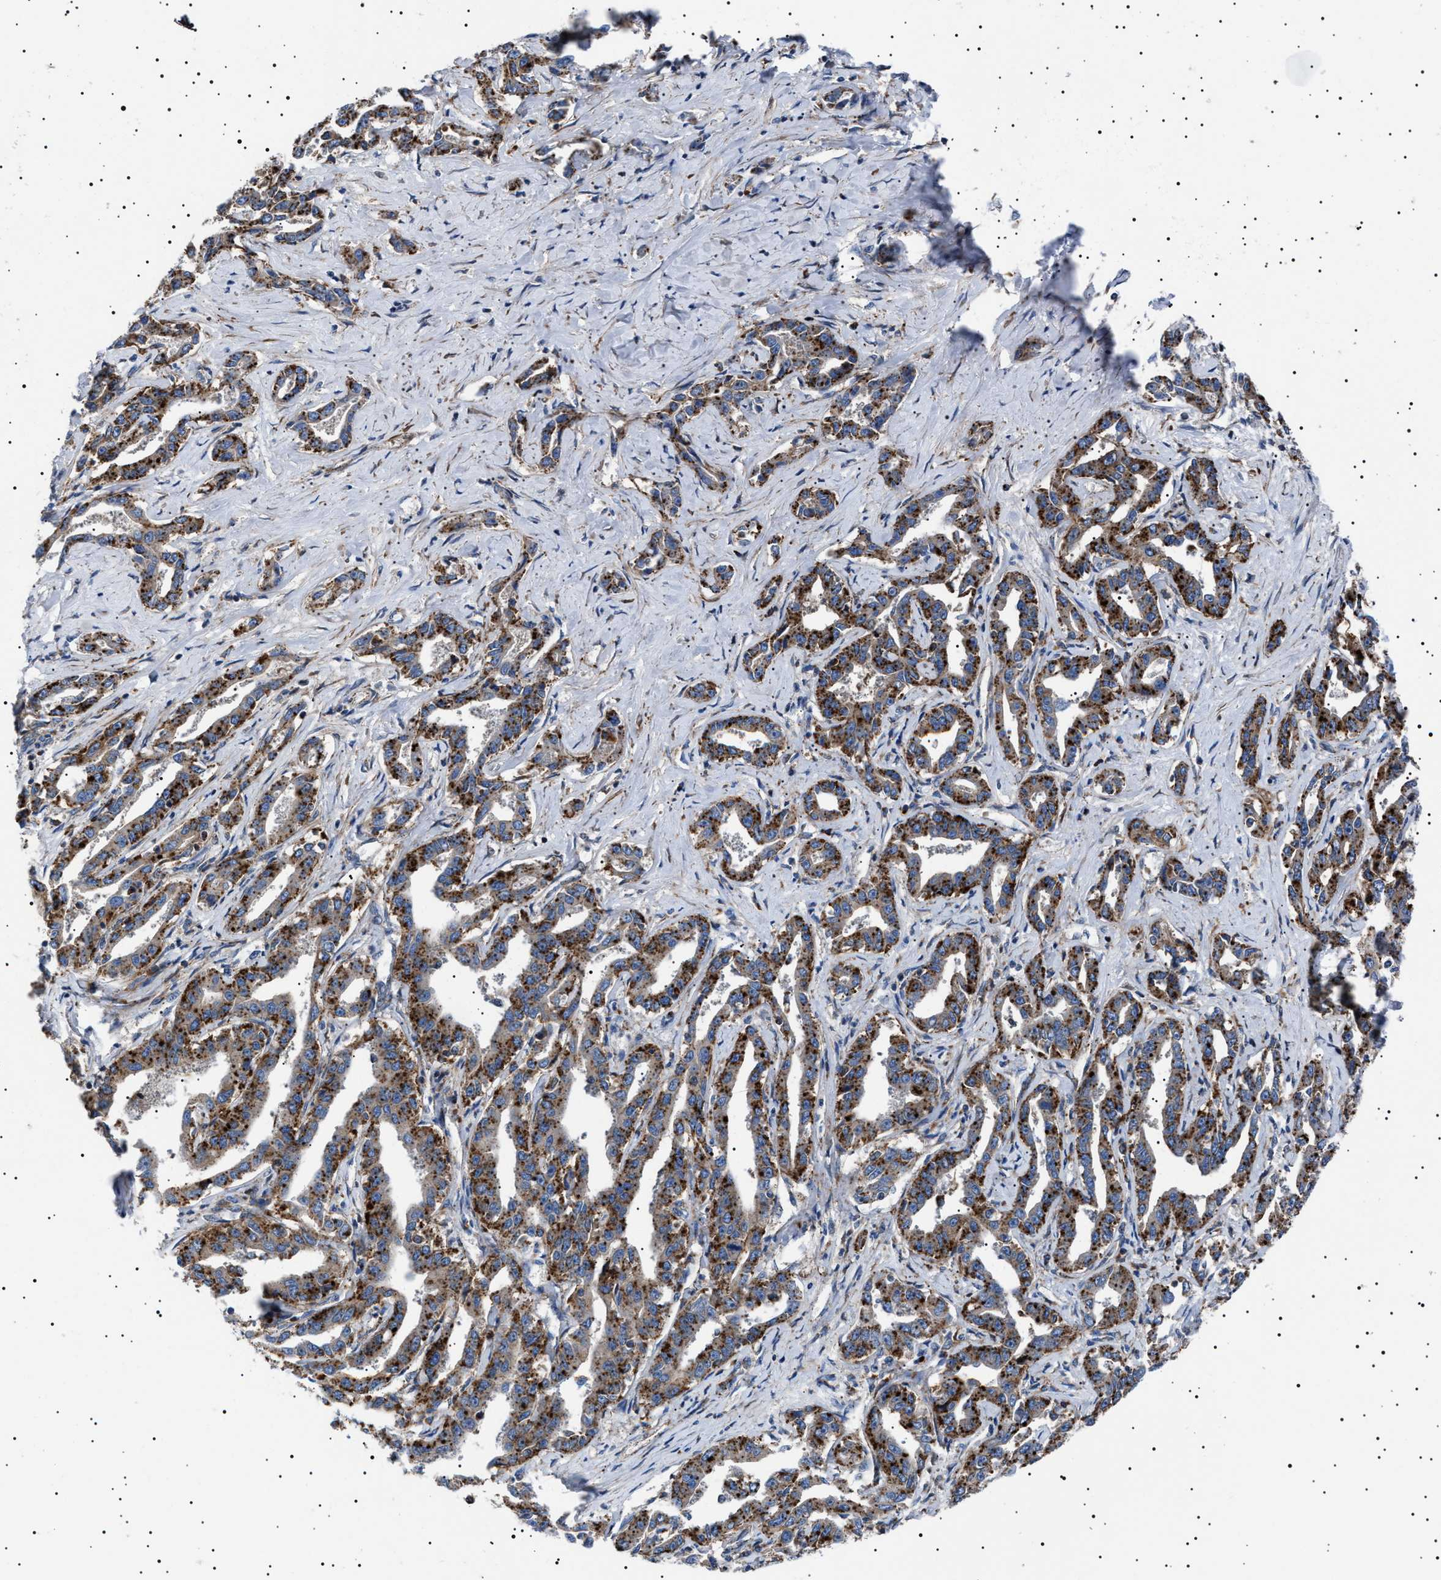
{"staining": {"intensity": "strong", "quantity": ">75%", "location": "cytoplasmic/membranous"}, "tissue": "liver cancer", "cell_type": "Tumor cells", "image_type": "cancer", "snomed": [{"axis": "morphology", "description": "Cholangiocarcinoma"}, {"axis": "topography", "description": "Liver"}], "caption": "Cholangiocarcinoma (liver) stained with a protein marker demonstrates strong staining in tumor cells.", "gene": "NEU1", "patient": {"sex": "male", "age": 59}}